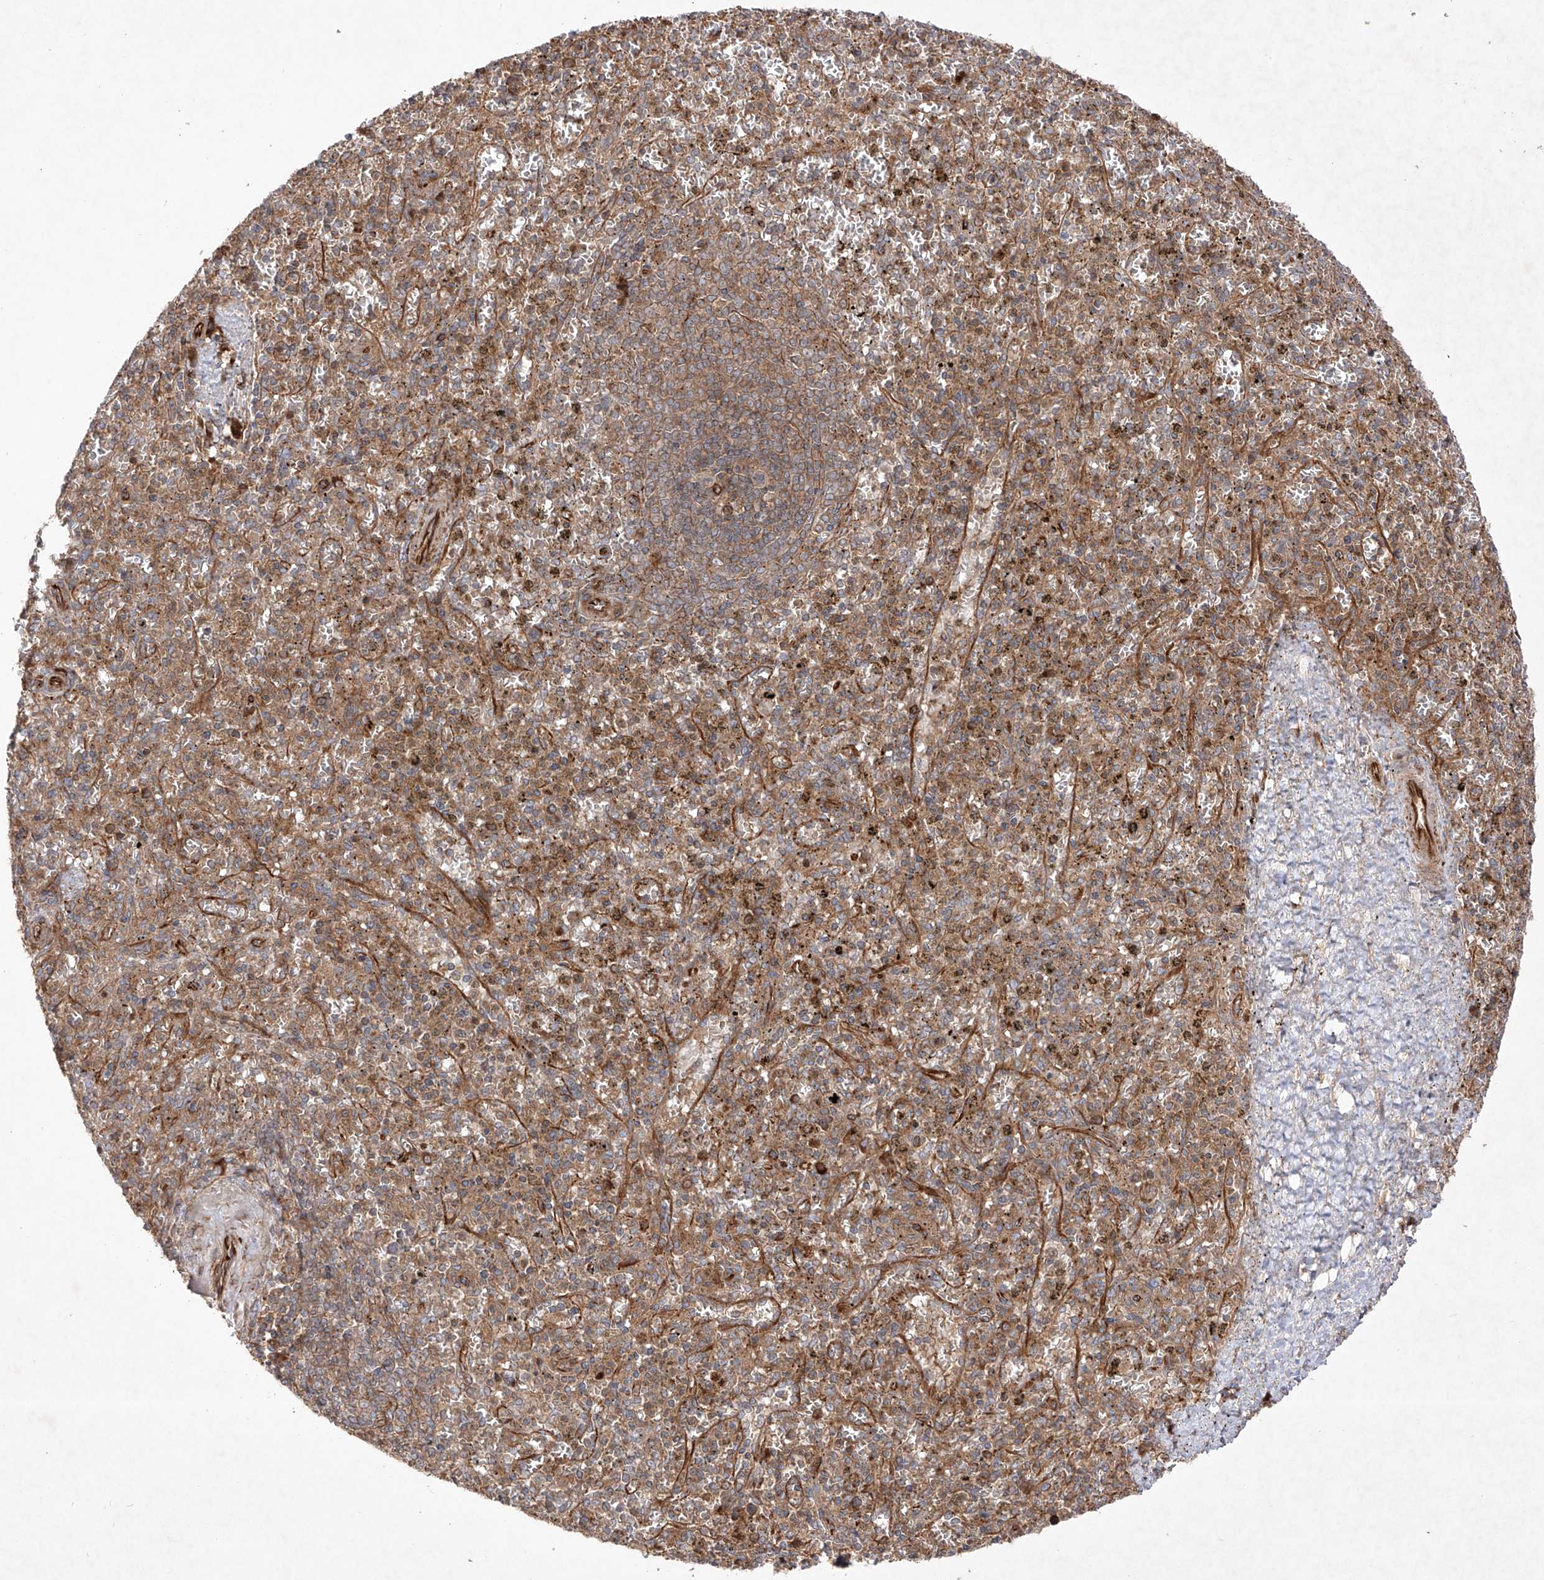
{"staining": {"intensity": "moderate", "quantity": ">75%", "location": "cytoplasmic/membranous"}, "tissue": "spleen", "cell_type": "Cells in red pulp", "image_type": "normal", "snomed": [{"axis": "morphology", "description": "Normal tissue, NOS"}, {"axis": "topography", "description": "Spleen"}], "caption": "IHC micrograph of benign spleen: human spleen stained using immunohistochemistry demonstrates medium levels of moderate protein expression localized specifically in the cytoplasmic/membranous of cells in red pulp, appearing as a cytoplasmic/membranous brown color.", "gene": "YKT6", "patient": {"sex": "male", "age": 72}}